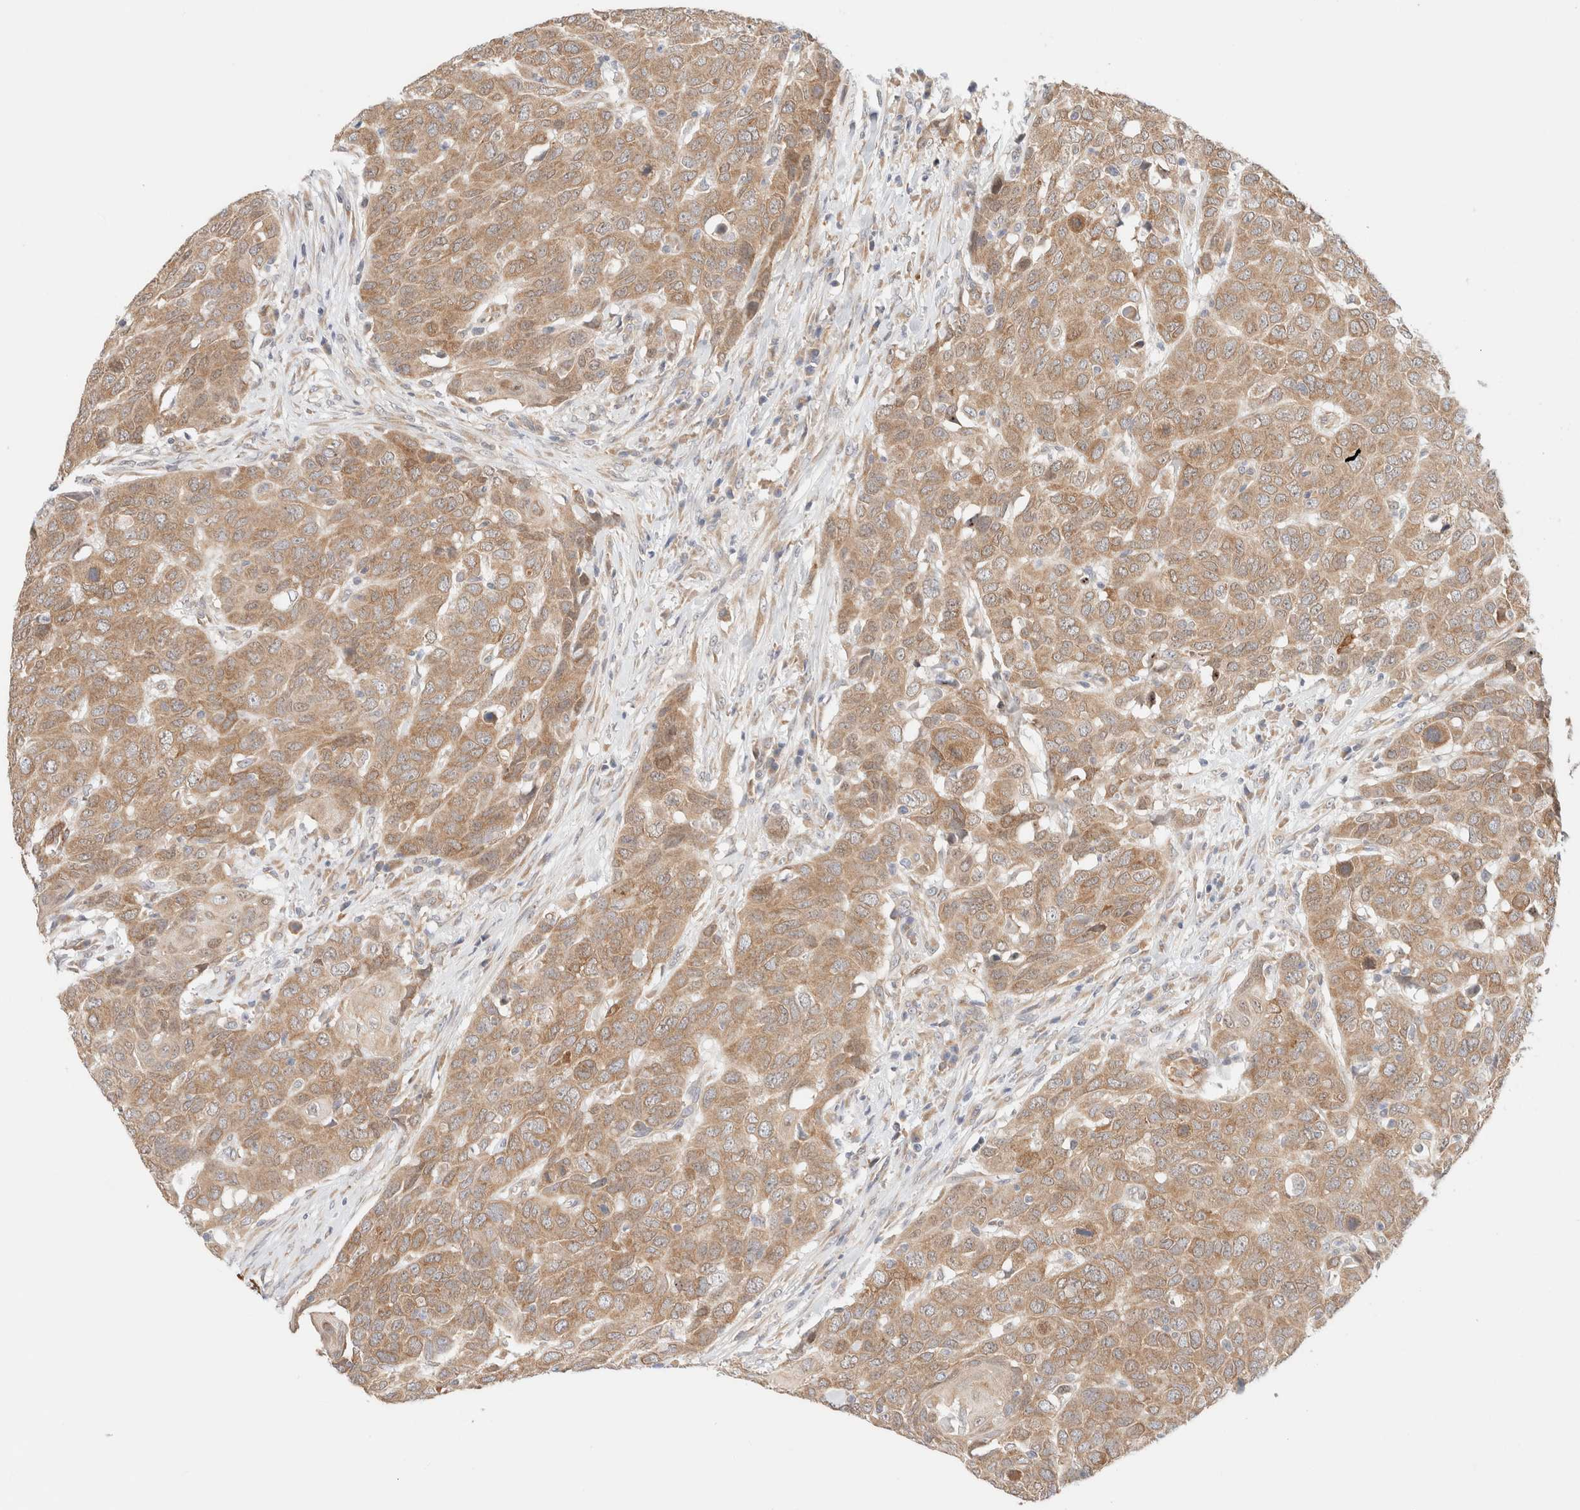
{"staining": {"intensity": "moderate", "quantity": ">75%", "location": "cytoplasmic/membranous"}, "tissue": "head and neck cancer", "cell_type": "Tumor cells", "image_type": "cancer", "snomed": [{"axis": "morphology", "description": "Squamous cell carcinoma, NOS"}, {"axis": "topography", "description": "Head-Neck"}], "caption": "Protein expression analysis of human head and neck cancer reveals moderate cytoplasmic/membranous positivity in approximately >75% of tumor cells. (Stains: DAB (3,3'-diaminobenzidine) in brown, nuclei in blue, Microscopy: brightfield microscopy at high magnification).", "gene": "RRP15", "patient": {"sex": "male", "age": 66}}